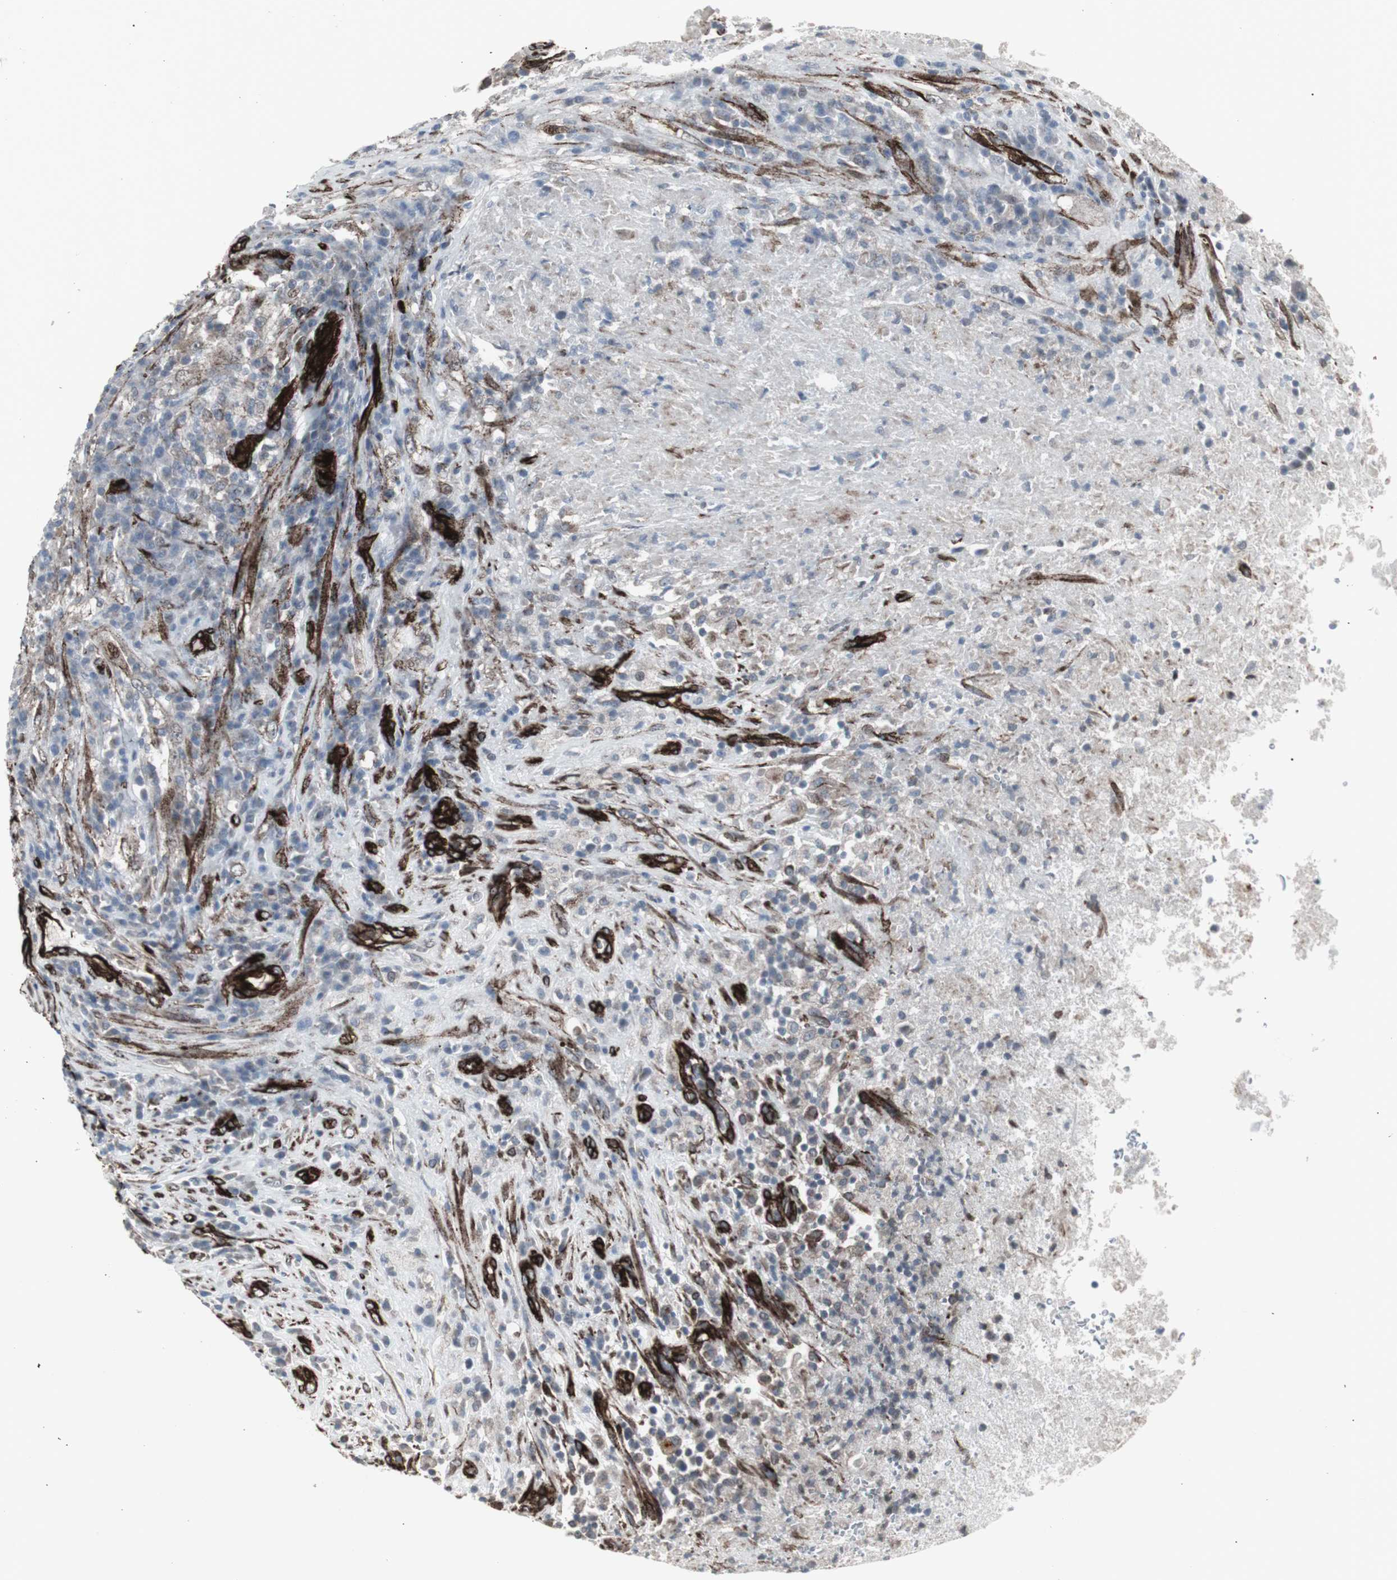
{"staining": {"intensity": "negative", "quantity": "none", "location": "none"}, "tissue": "testis cancer", "cell_type": "Tumor cells", "image_type": "cancer", "snomed": [{"axis": "morphology", "description": "Necrosis, NOS"}, {"axis": "morphology", "description": "Carcinoma, Embryonal, NOS"}, {"axis": "topography", "description": "Testis"}], "caption": "Immunohistochemistry (IHC) histopathology image of neoplastic tissue: human testis cancer (embryonal carcinoma) stained with DAB (3,3'-diaminobenzidine) exhibits no significant protein staining in tumor cells. (DAB IHC with hematoxylin counter stain).", "gene": "PDGFA", "patient": {"sex": "male", "age": 19}}